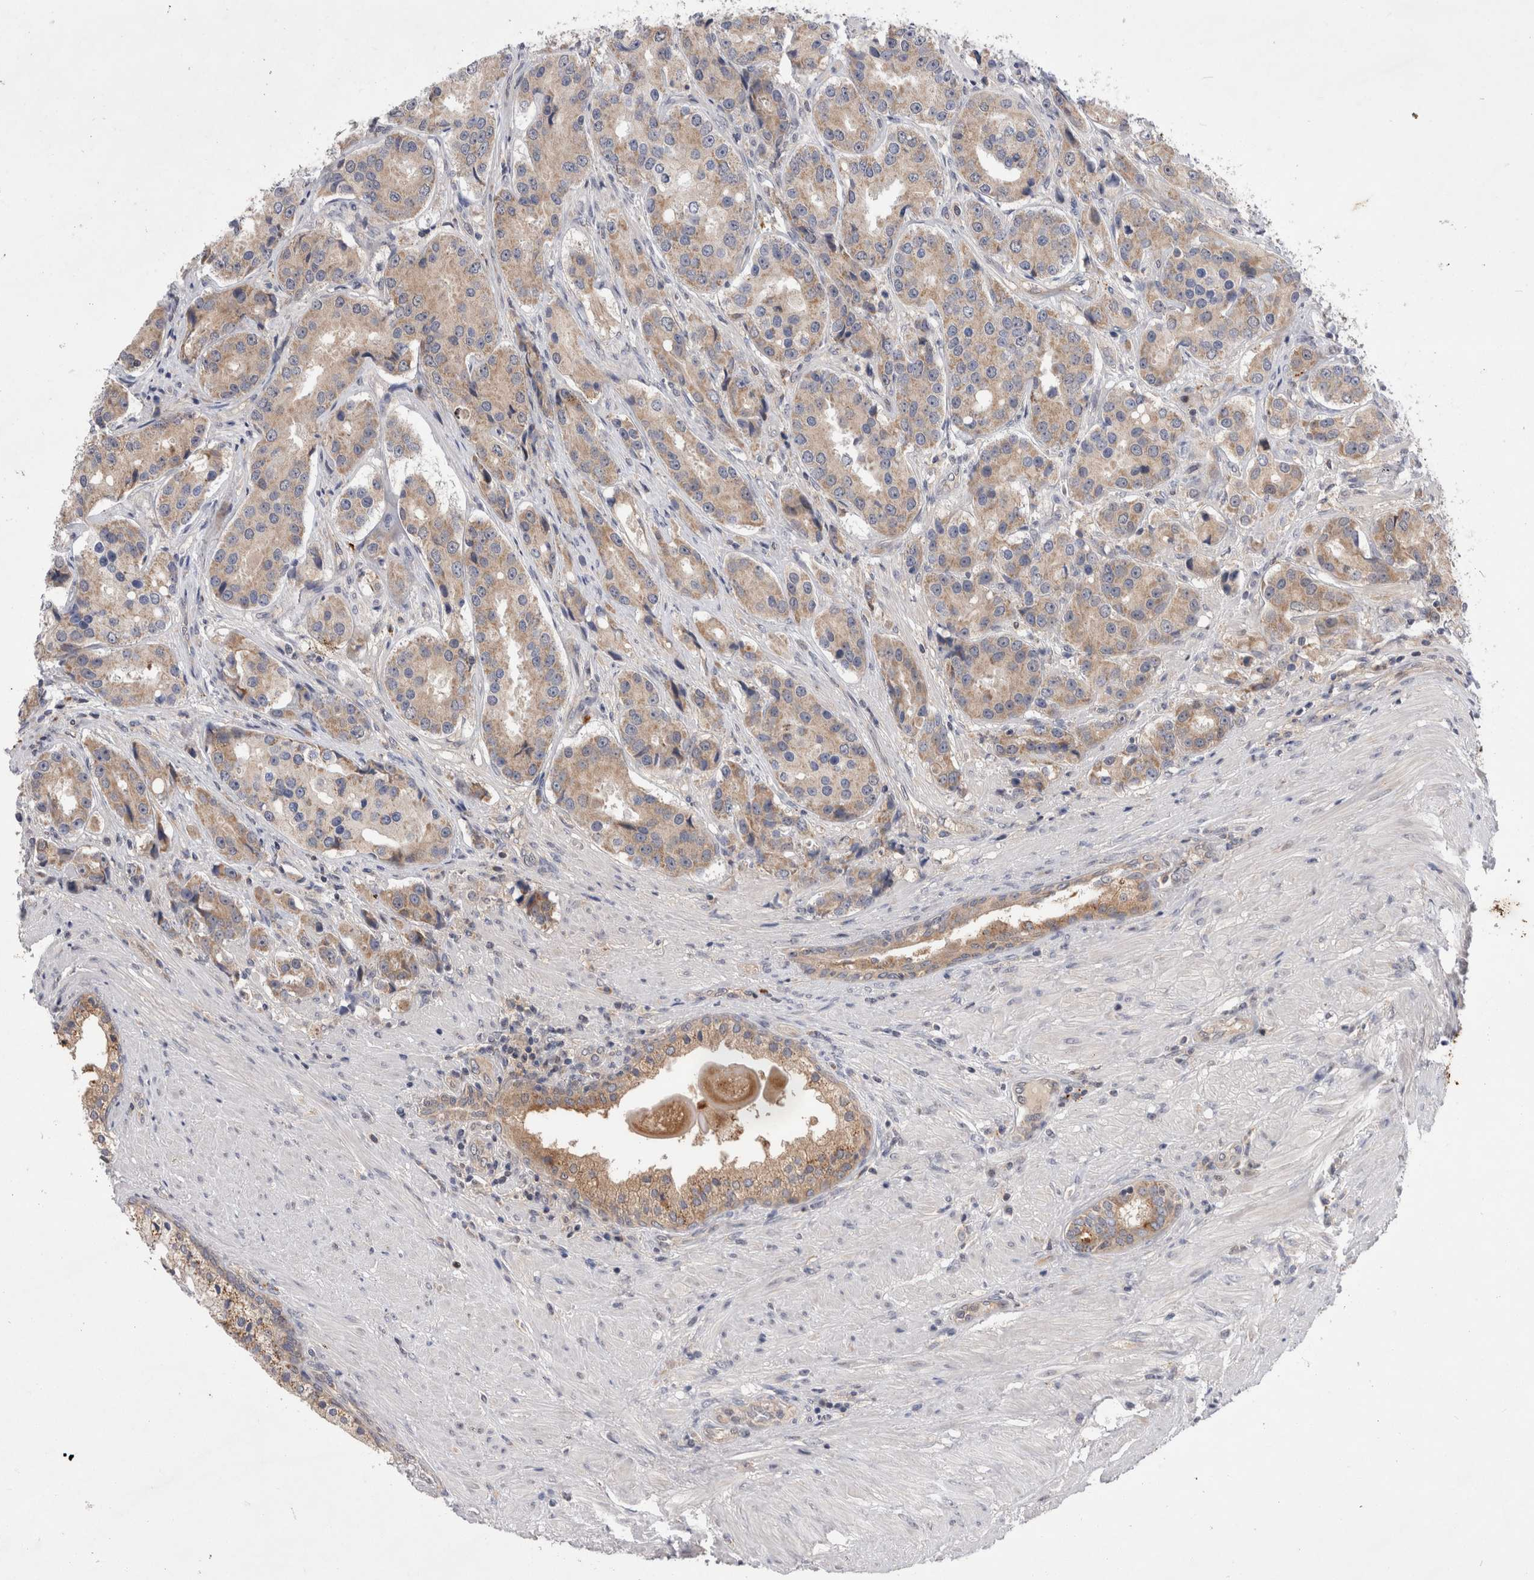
{"staining": {"intensity": "weak", "quantity": ">75%", "location": "cytoplasmic/membranous"}, "tissue": "prostate cancer", "cell_type": "Tumor cells", "image_type": "cancer", "snomed": [{"axis": "morphology", "description": "Adenocarcinoma, High grade"}, {"axis": "topography", "description": "Prostate"}], "caption": "Prostate cancer stained with DAB (3,3'-diaminobenzidine) immunohistochemistry demonstrates low levels of weak cytoplasmic/membranous expression in about >75% of tumor cells.", "gene": "MRPL37", "patient": {"sex": "male", "age": 60}}